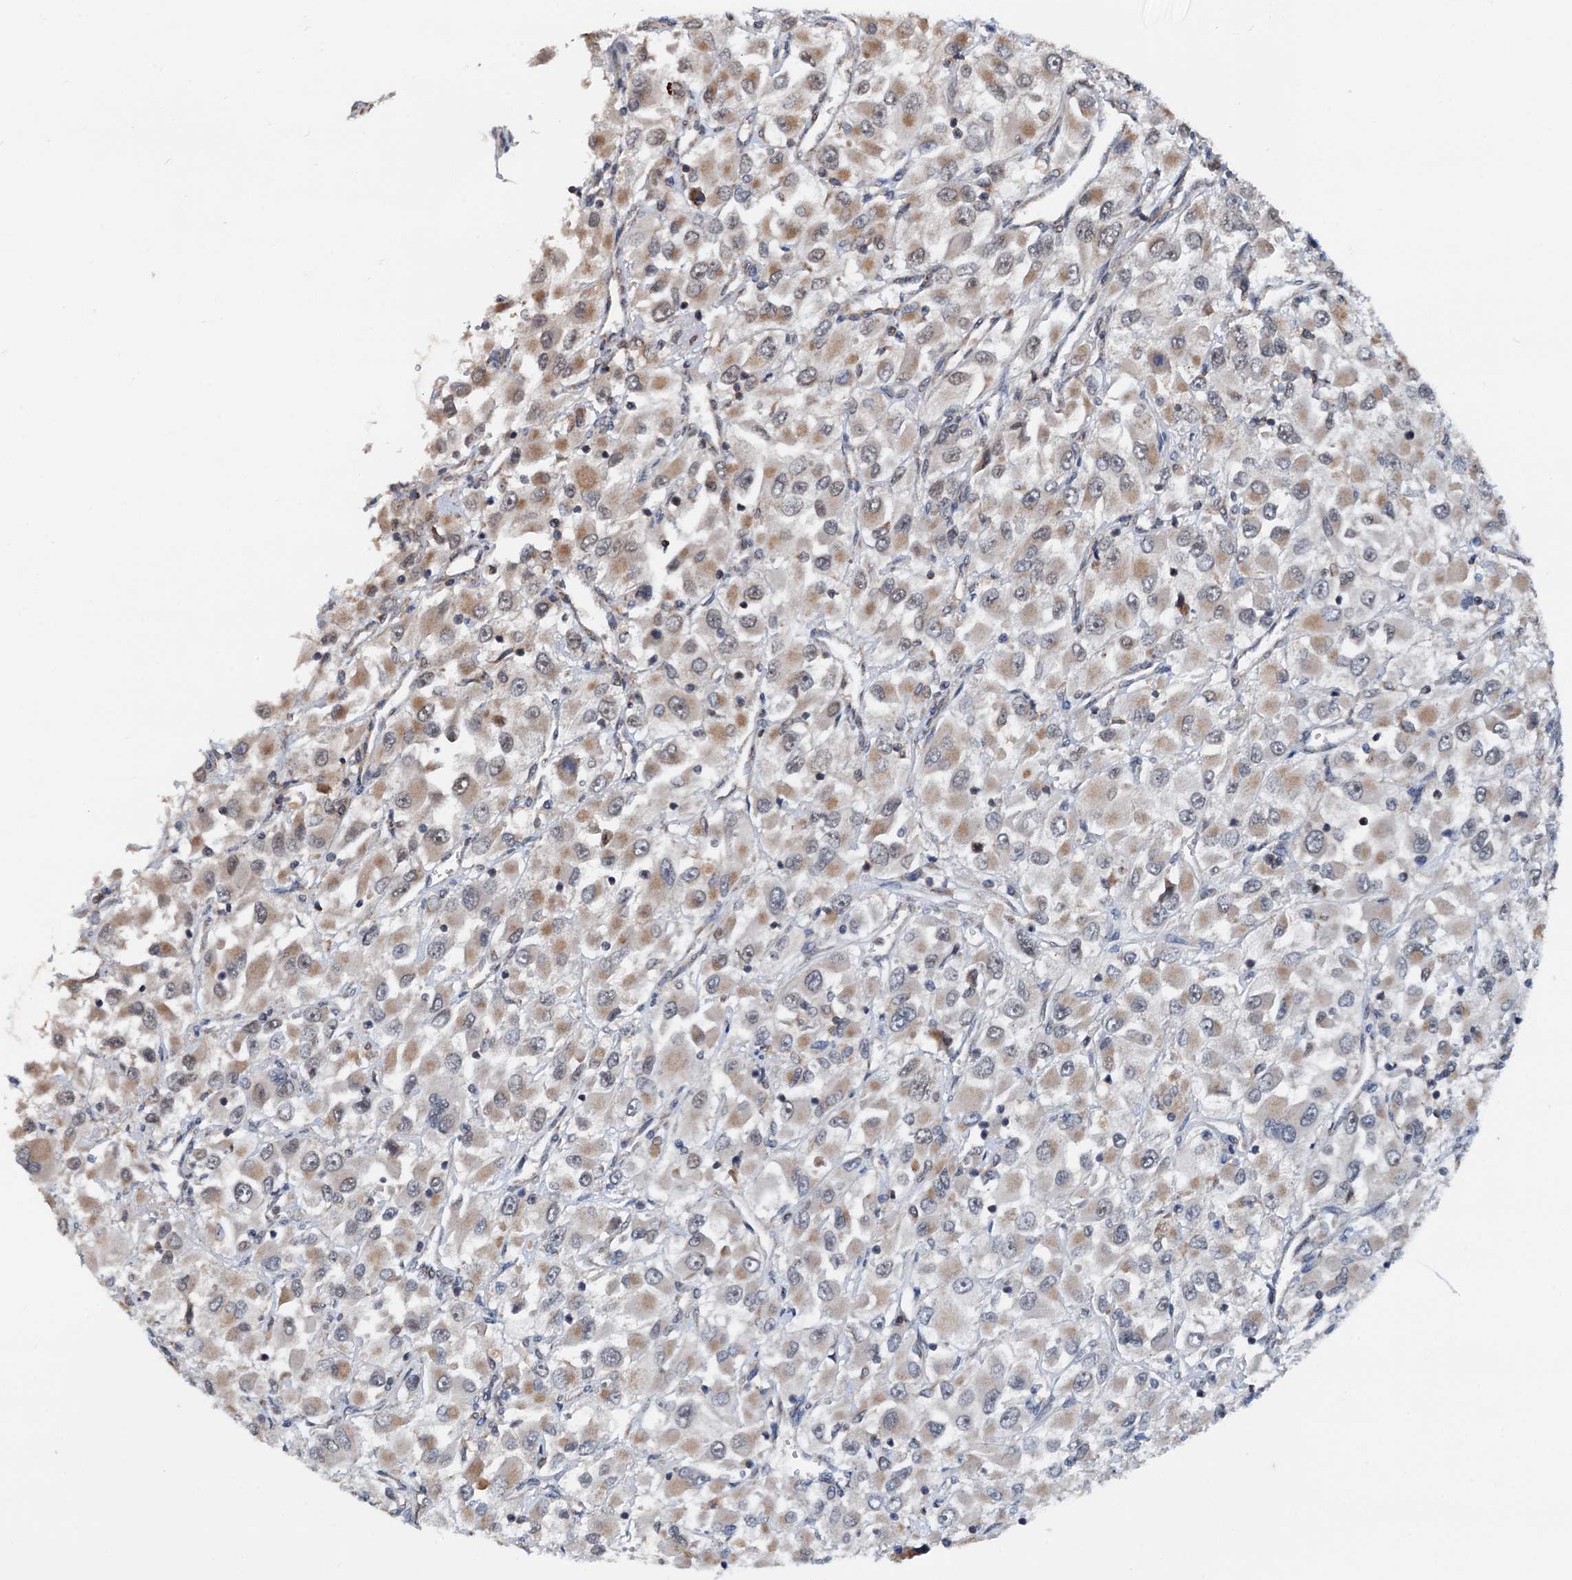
{"staining": {"intensity": "weak", "quantity": ">75%", "location": "cytoplasmic/membranous"}, "tissue": "renal cancer", "cell_type": "Tumor cells", "image_type": "cancer", "snomed": [{"axis": "morphology", "description": "Adenocarcinoma, NOS"}, {"axis": "topography", "description": "Kidney"}], "caption": "Adenocarcinoma (renal) tissue reveals weak cytoplasmic/membranous expression in about >75% of tumor cells, visualized by immunohistochemistry. (DAB (3,3'-diaminobenzidine) IHC, brown staining for protein, blue staining for nuclei).", "gene": "MCMBP", "patient": {"sex": "female", "age": 52}}